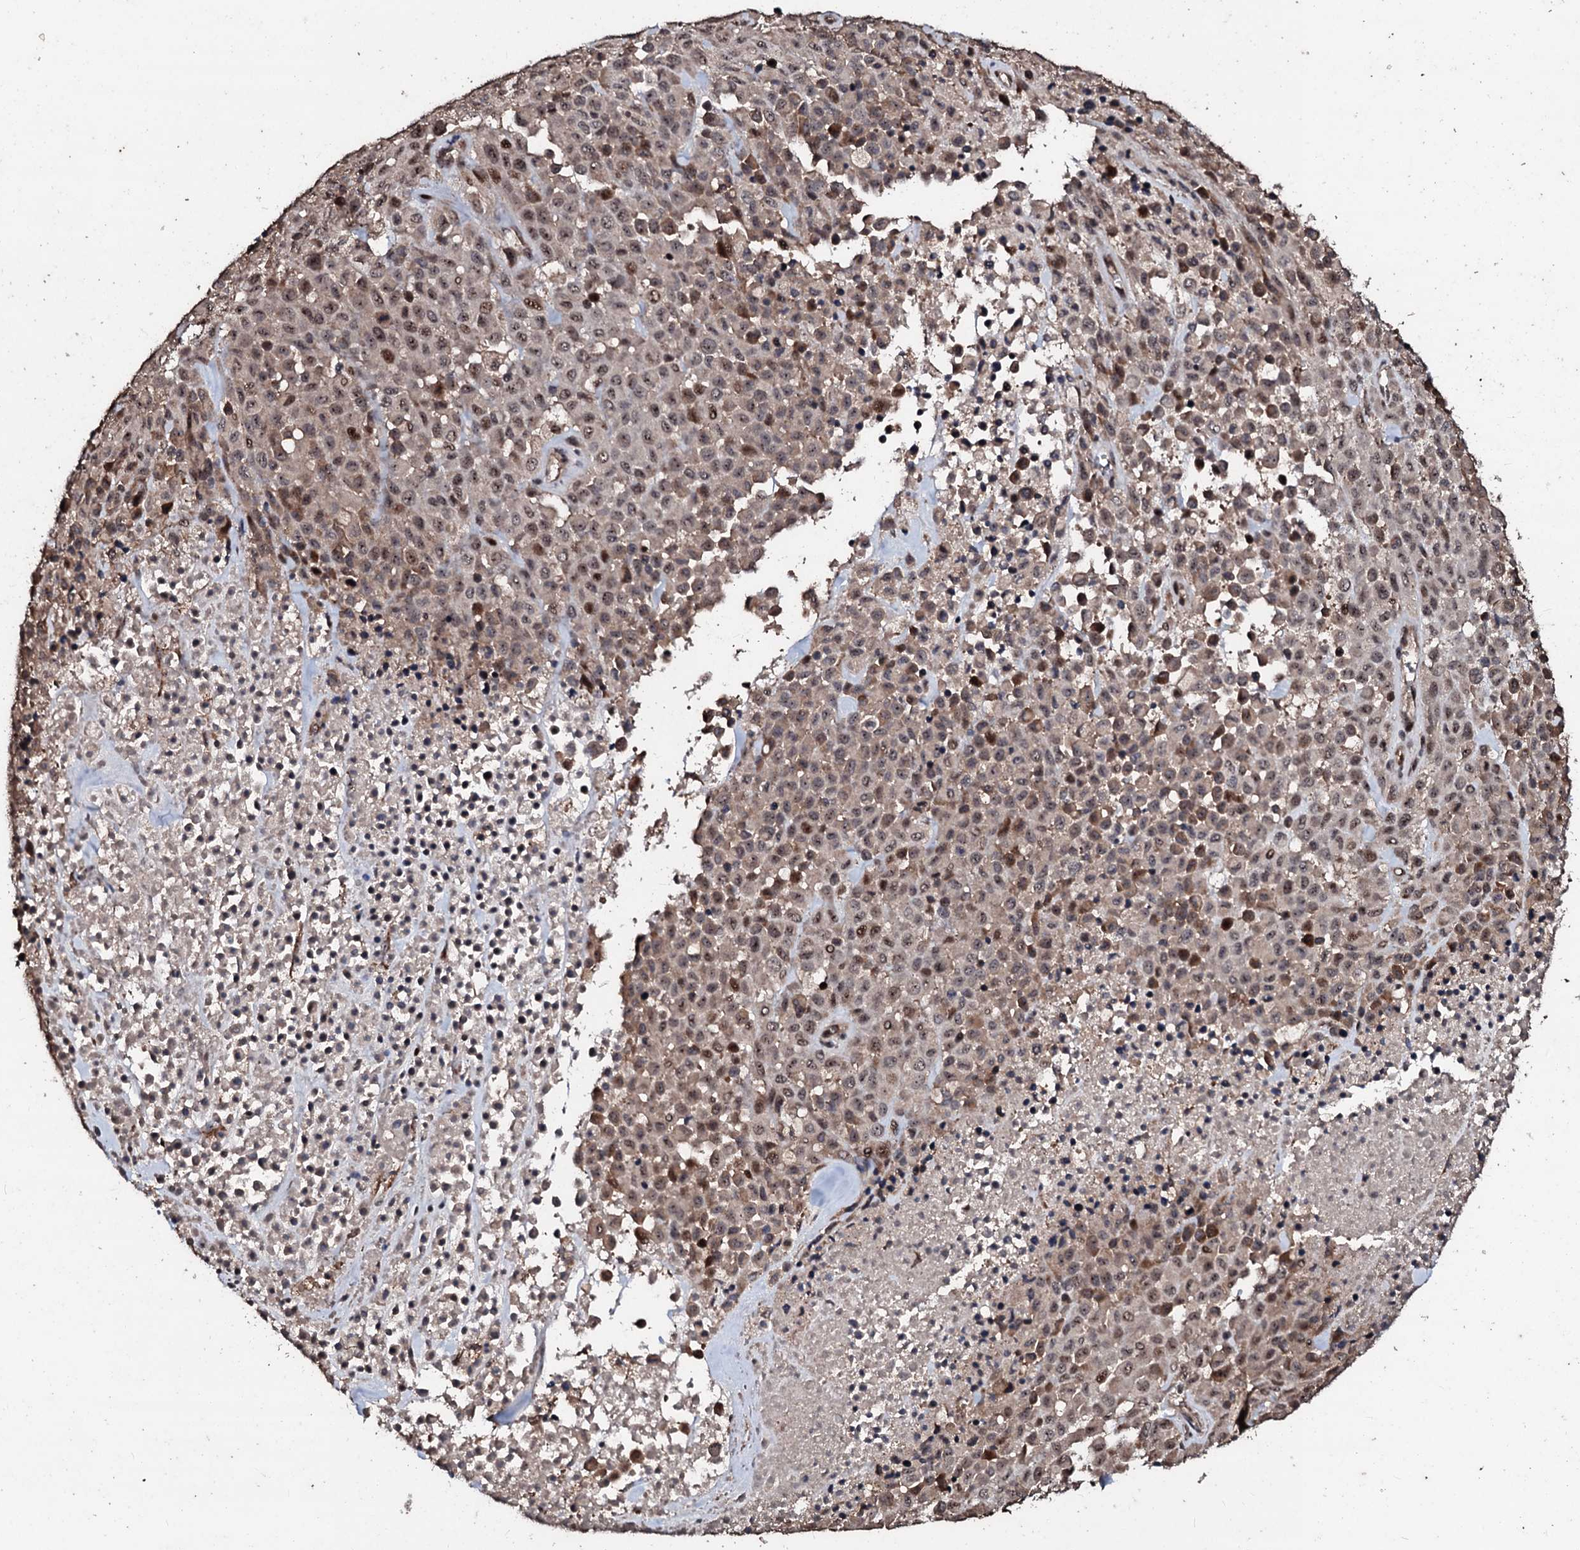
{"staining": {"intensity": "moderate", "quantity": ">75%", "location": "nuclear"}, "tissue": "melanoma", "cell_type": "Tumor cells", "image_type": "cancer", "snomed": [{"axis": "morphology", "description": "Malignant melanoma, Metastatic site"}, {"axis": "topography", "description": "Skin"}], "caption": "Tumor cells exhibit medium levels of moderate nuclear staining in about >75% of cells in malignant melanoma (metastatic site). Ihc stains the protein of interest in brown and the nuclei are stained blue.", "gene": "SUPT7L", "patient": {"sex": "female", "age": 81}}